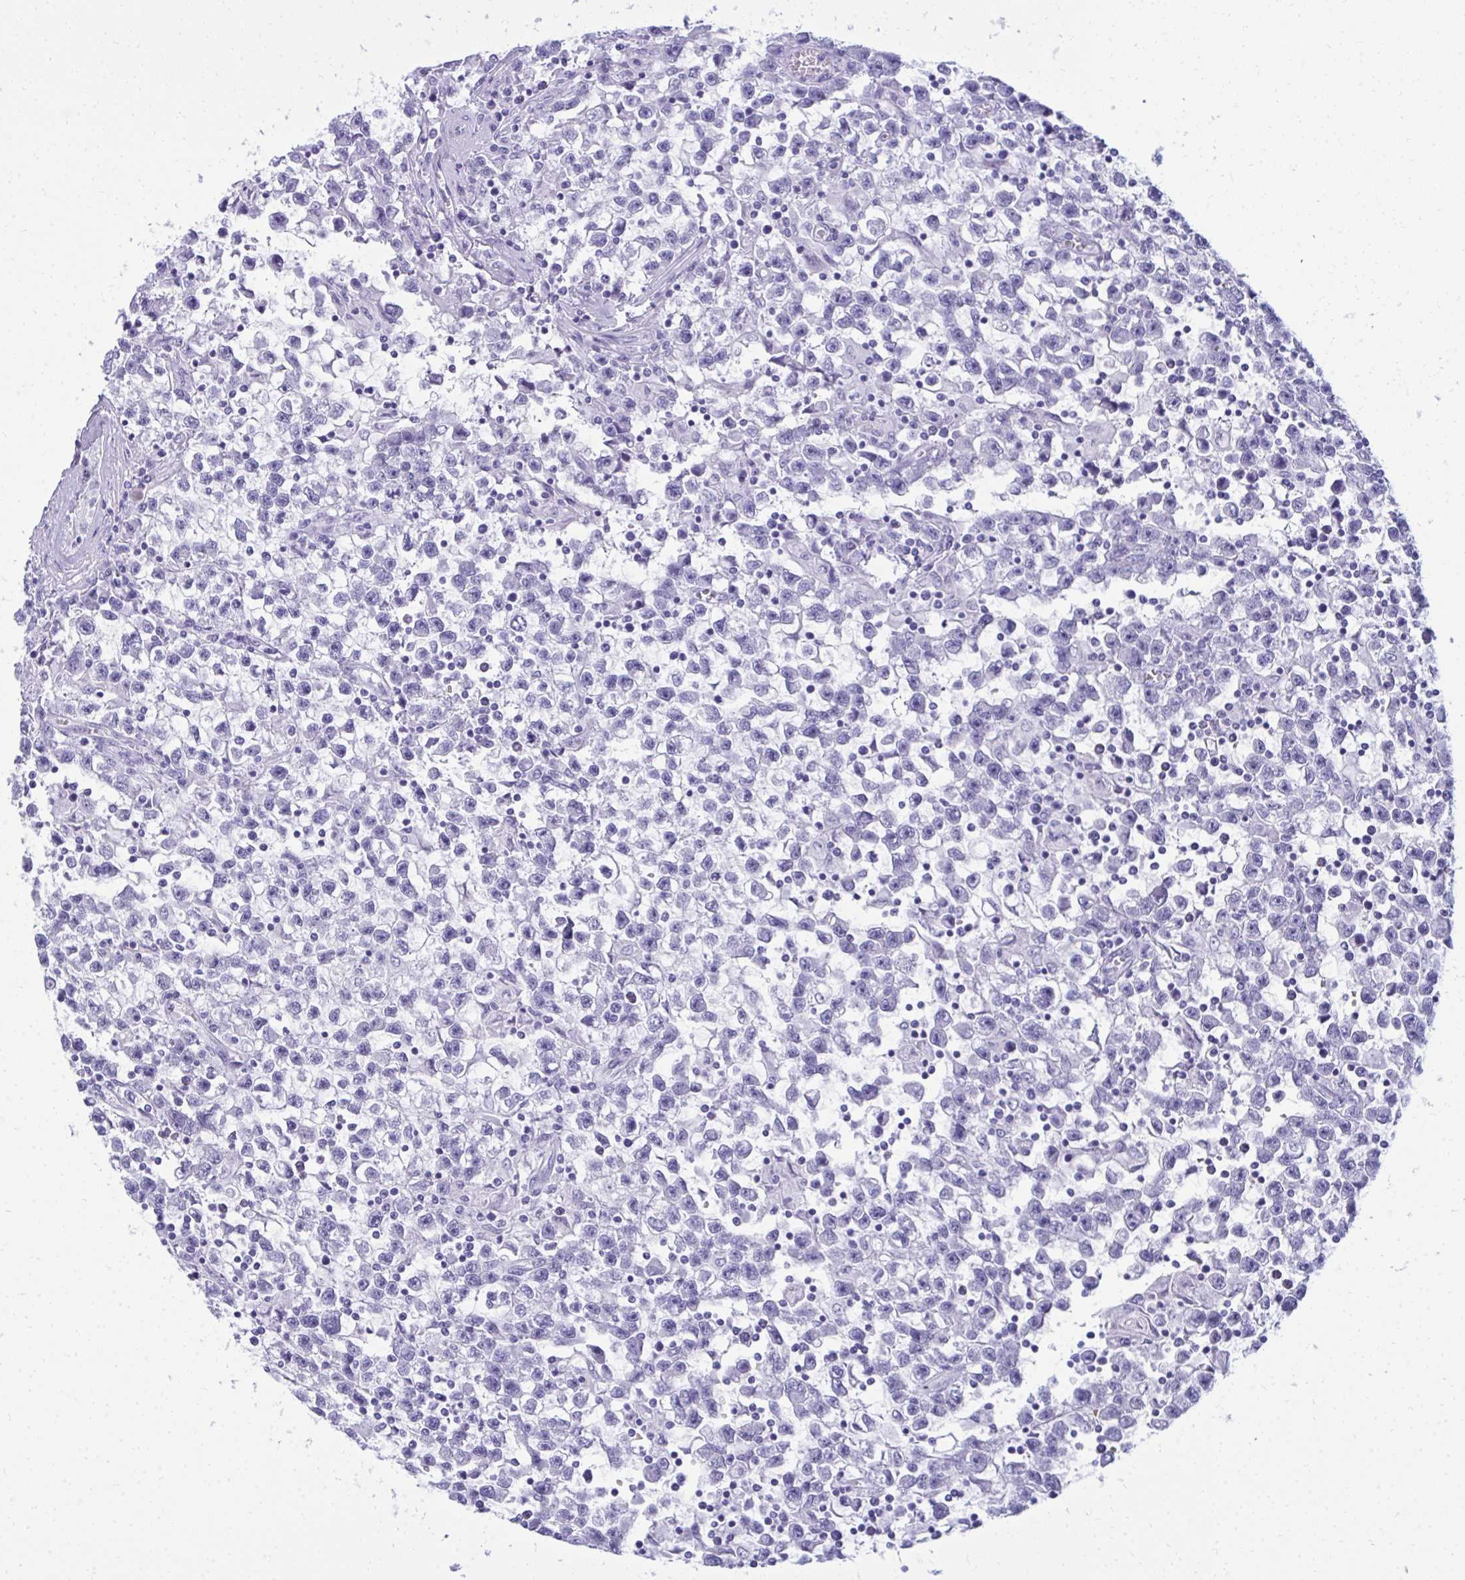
{"staining": {"intensity": "negative", "quantity": "none", "location": "none"}, "tissue": "testis cancer", "cell_type": "Tumor cells", "image_type": "cancer", "snomed": [{"axis": "morphology", "description": "Seminoma, NOS"}, {"axis": "topography", "description": "Testis"}], "caption": "IHC photomicrograph of testis seminoma stained for a protein (brown), which exhibits no staining in tumor cells. The staining is performed using DAB brown chromogen with nuclei counter-stained in using hematoxylin.", "gene": "FIBCD1", "patient": {"sex": "male", "age": 31}}